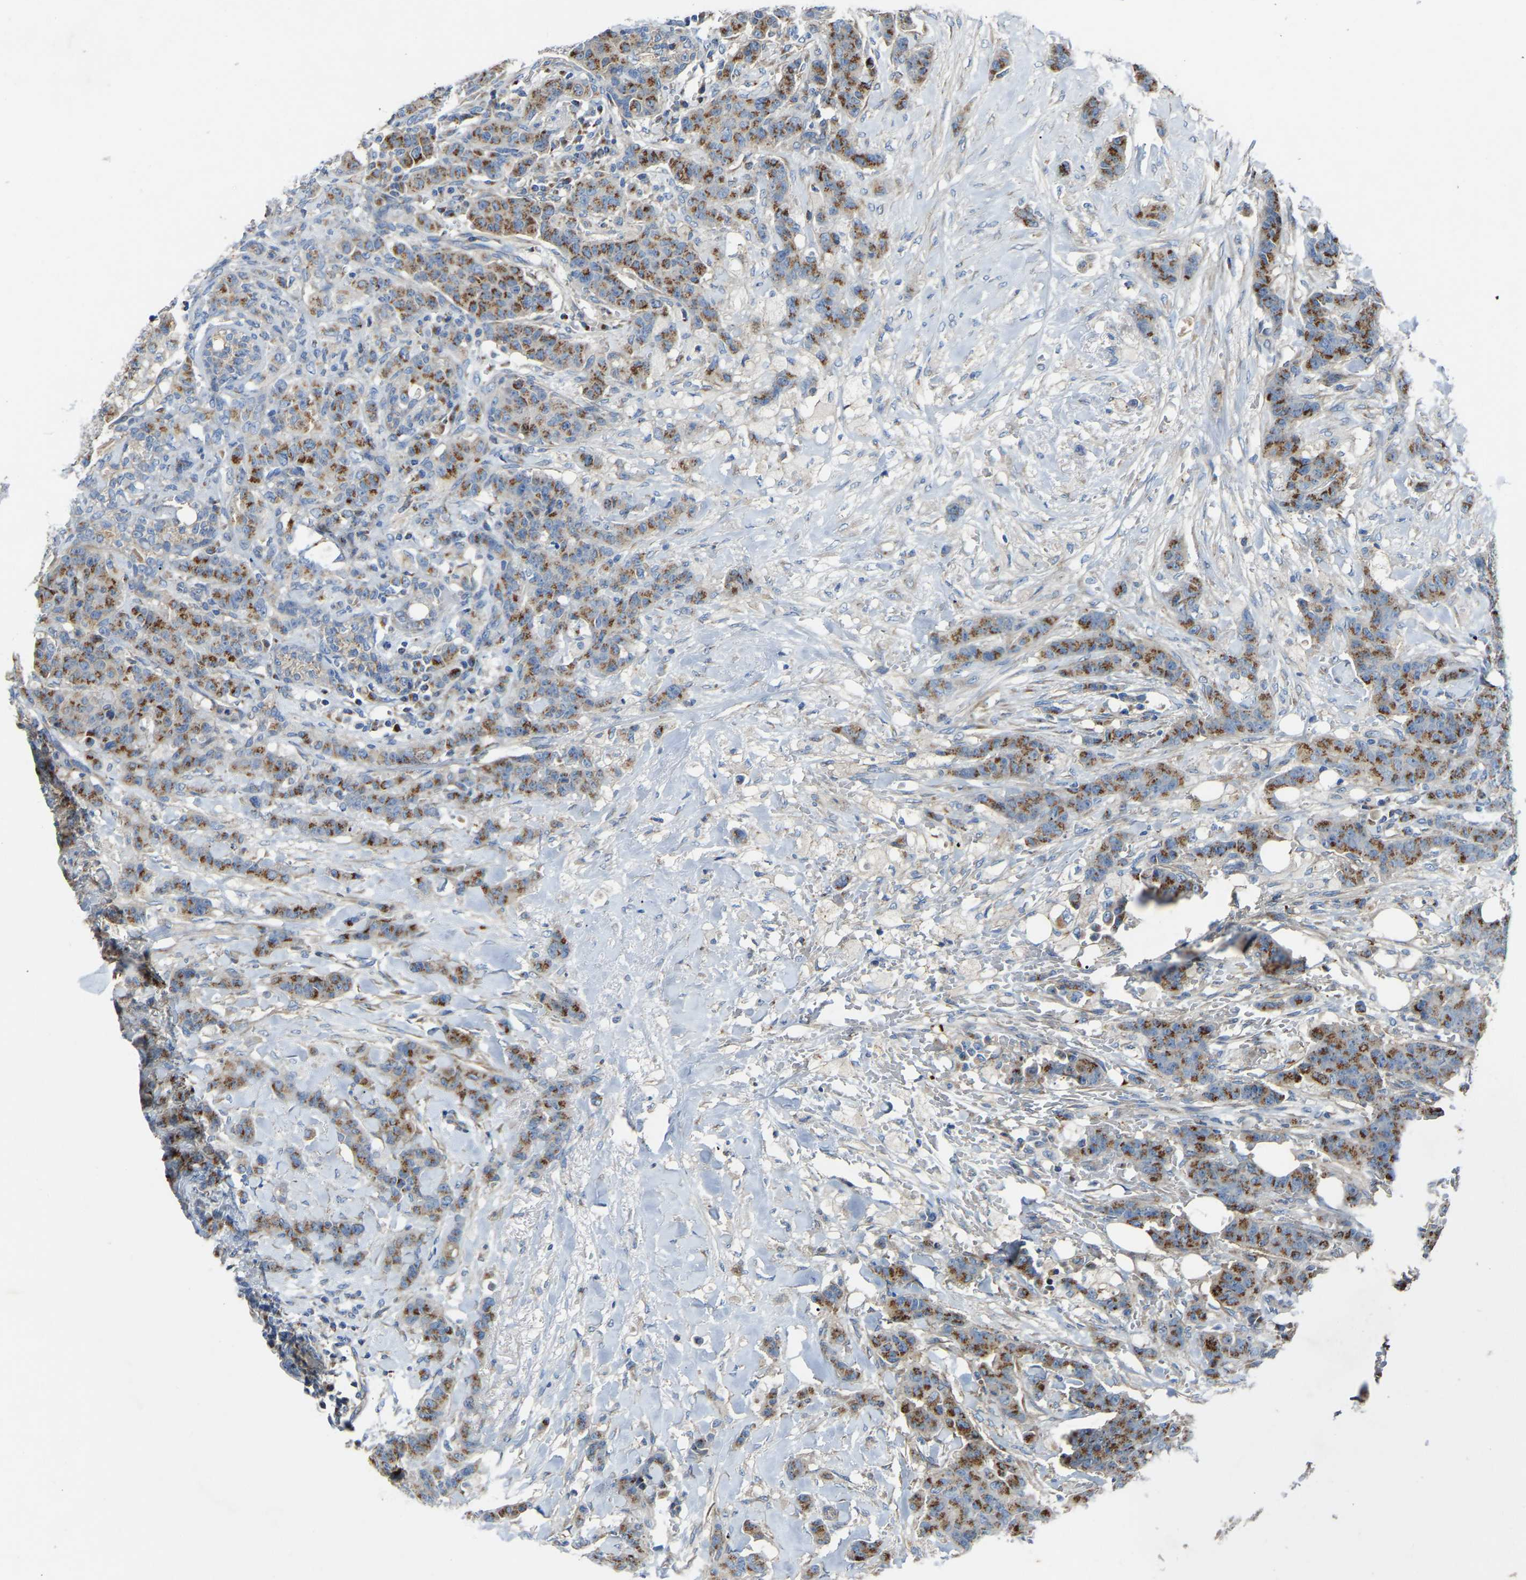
{"staining": {"intensity": "moderate", "quantity": ">75%", "location": "cytoplasmic/membranous"}, "tissue": "breast cancer", "cell_type": "Tumor cells", "image_type": "cancer", "snomed": [{"axis": "morphology", "description": "Normal tissue, NOS"}, {"axis": "morphology", "description": "Duct carcinoma"}, {"axis": "topography", "description": "Breast"}], "caption": "This is an image of immunohistochemistry staining of breast cancer, which shows moderate expression in the cytoplasmic/membranous of tumor cells.", "gene": "CANT1", "patient": {"sex": "female", "age": 40}}